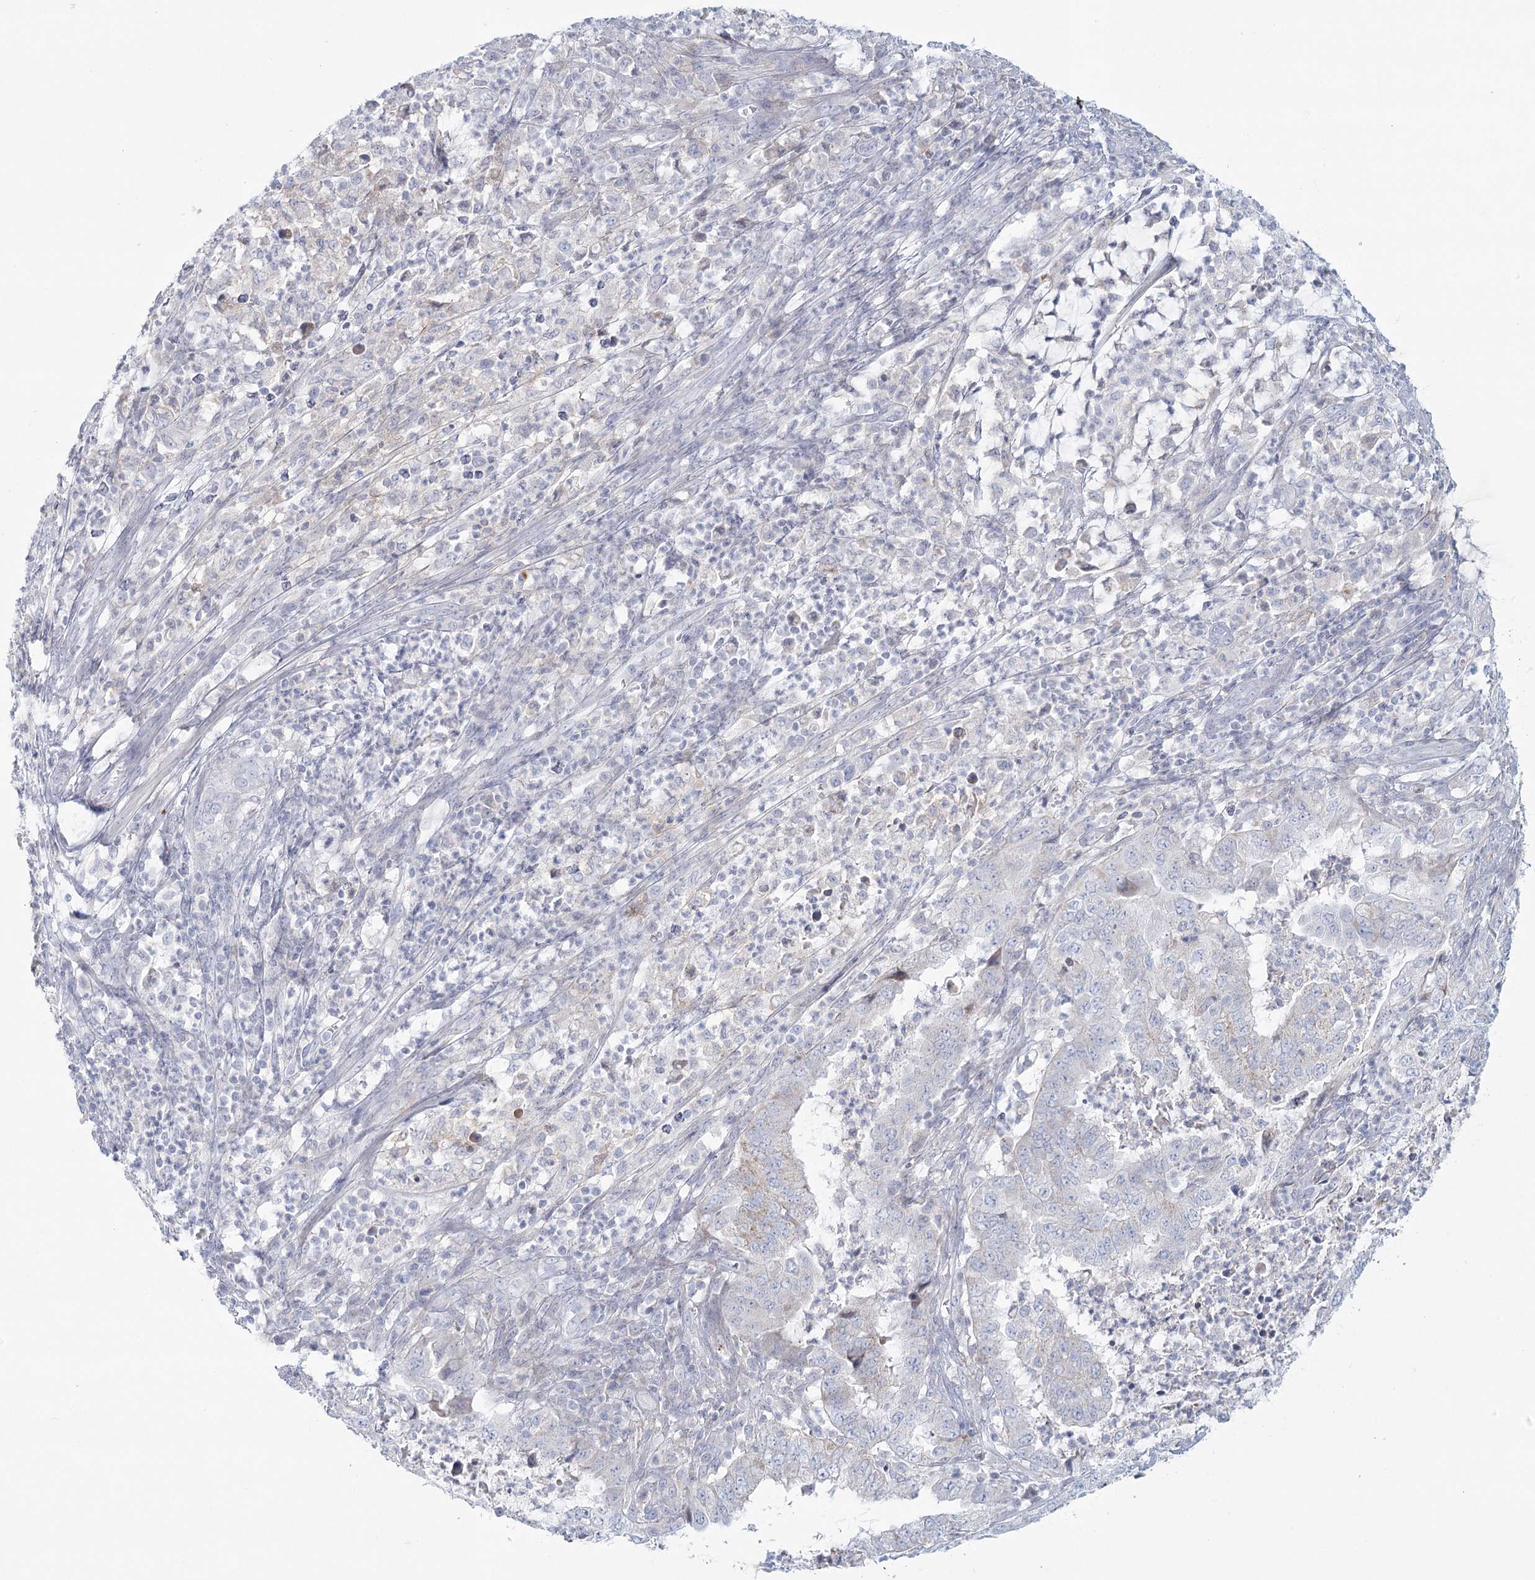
{"staining": {"intensity": "negative", "quantity": "none", "location": "none"}, "tissue": "endometrial cancer", "cell_type": "Tumor cells", "image_type": "cancer", "snomed": [{"axis": "morphology", "description": "Adenocarcinoma, NOS"}, {"axis": "topography", "description": "Endometrium"}], "caption": "Adenocarcinoma (endometrial) was stained to show a protein in brown. There is no significant staining in tumor cells. The staining is performed using DAB (3,3'-diaminobenzidine) brown chromogen with nuclei counter-stained in using hematoxylin.", "gene": "BPHL", "patient": {"sex": "female", "age": 51}}